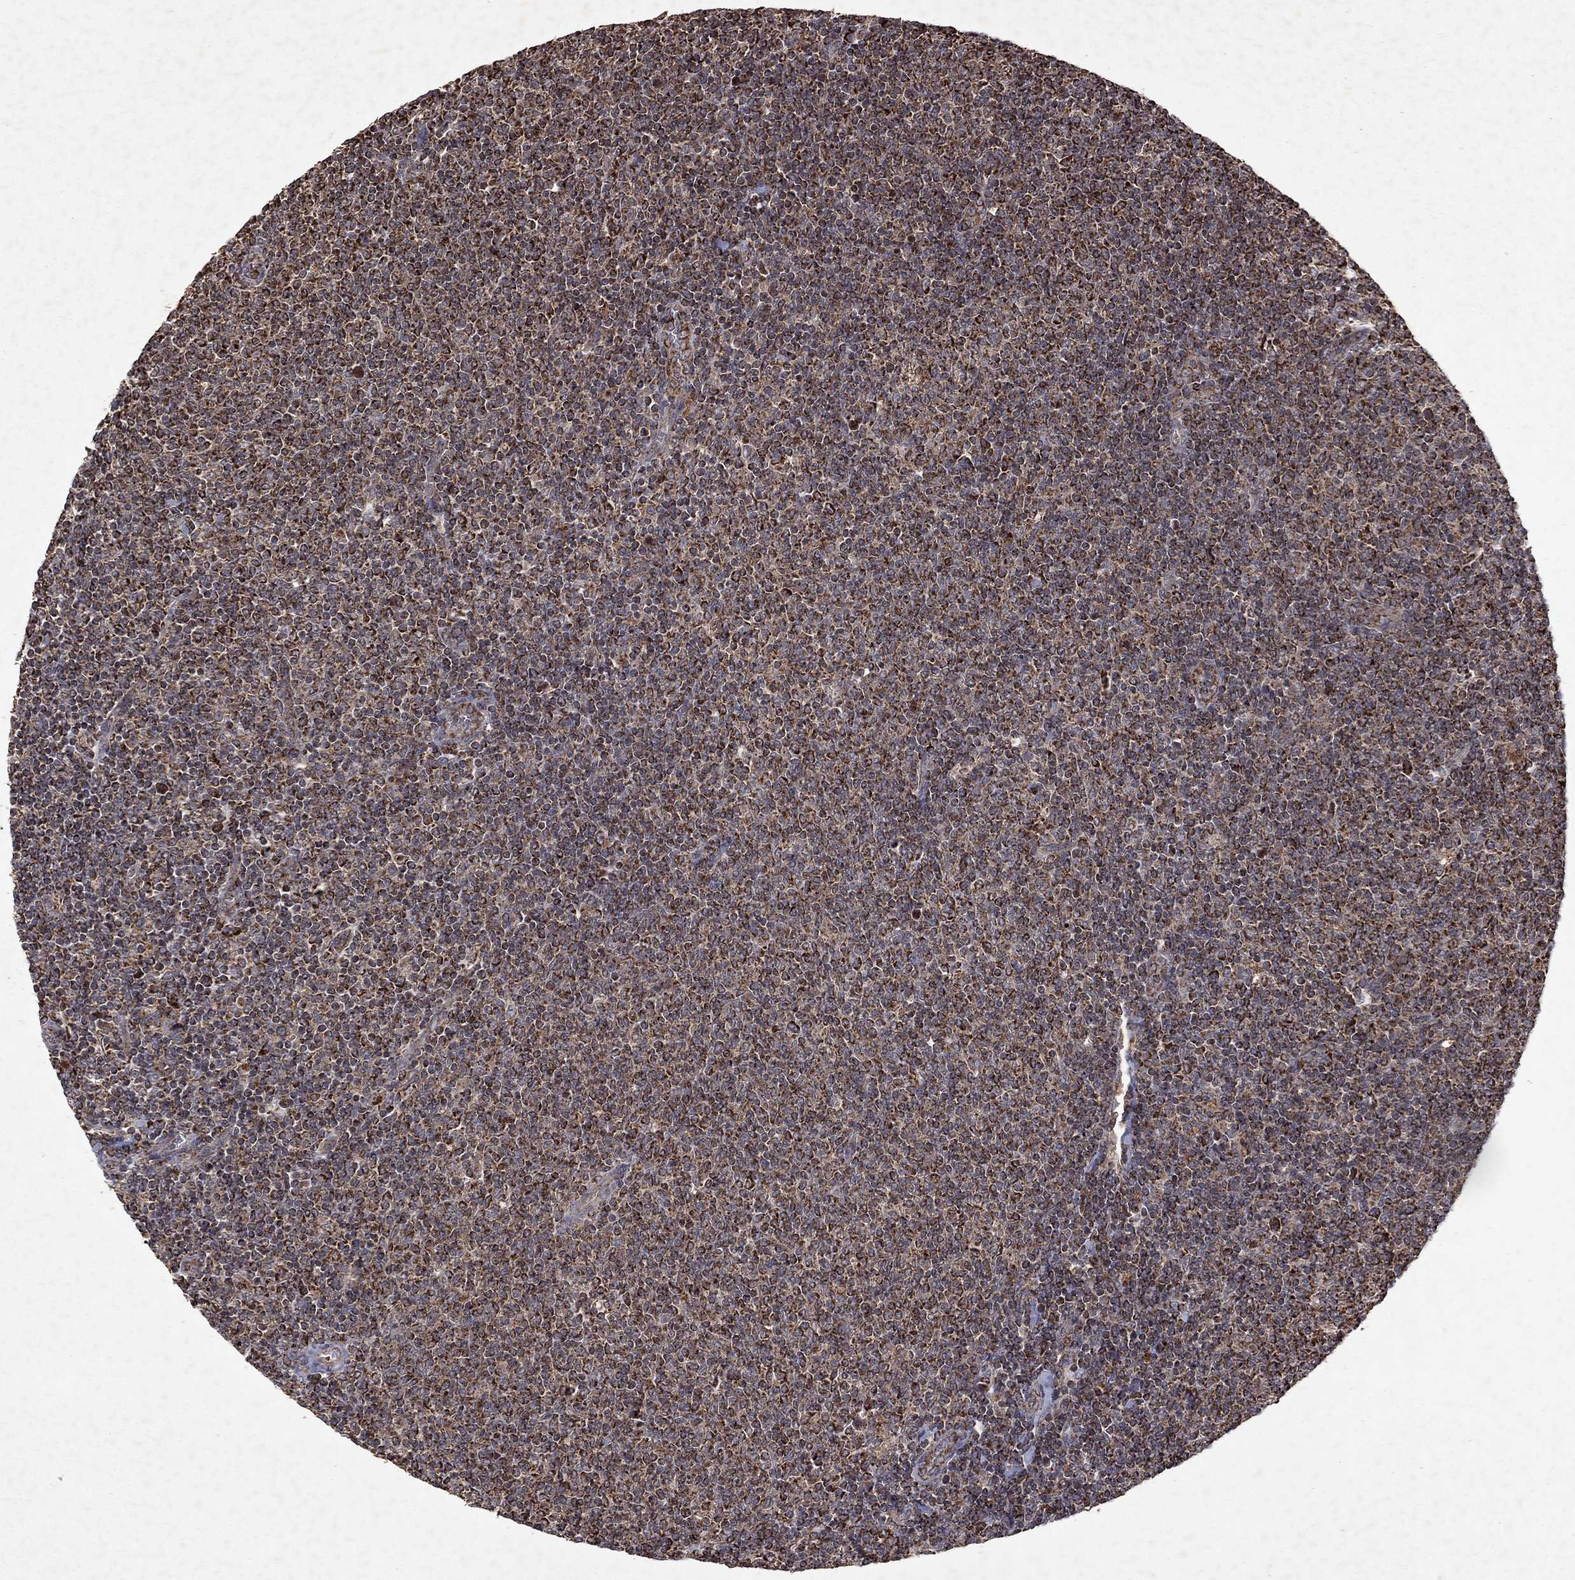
{"staining": {"intensity": "strong", "quantity": ">75%", "location": "cytoplasmic/membranous"}, "tissue": "lymphoma", "cell_type": "Tumor cells", "image_type": "cancer", "snomed": [{"axis": "morphology", "description": "Malignant lymphoma, non-Hodgkin's type, Low grade"}, {"axis": "topography", "description": "Lymph node"}], "caption": "Low-grade malignant lymphoma, non-Hodgkin's type stained with a brown dye exhibits strong cytoplasmic/membranous positive positivity in approximately >75% of tumor cells.", "gene": "PYROXD2", "patient": {"sex": "male", "age": 52}}